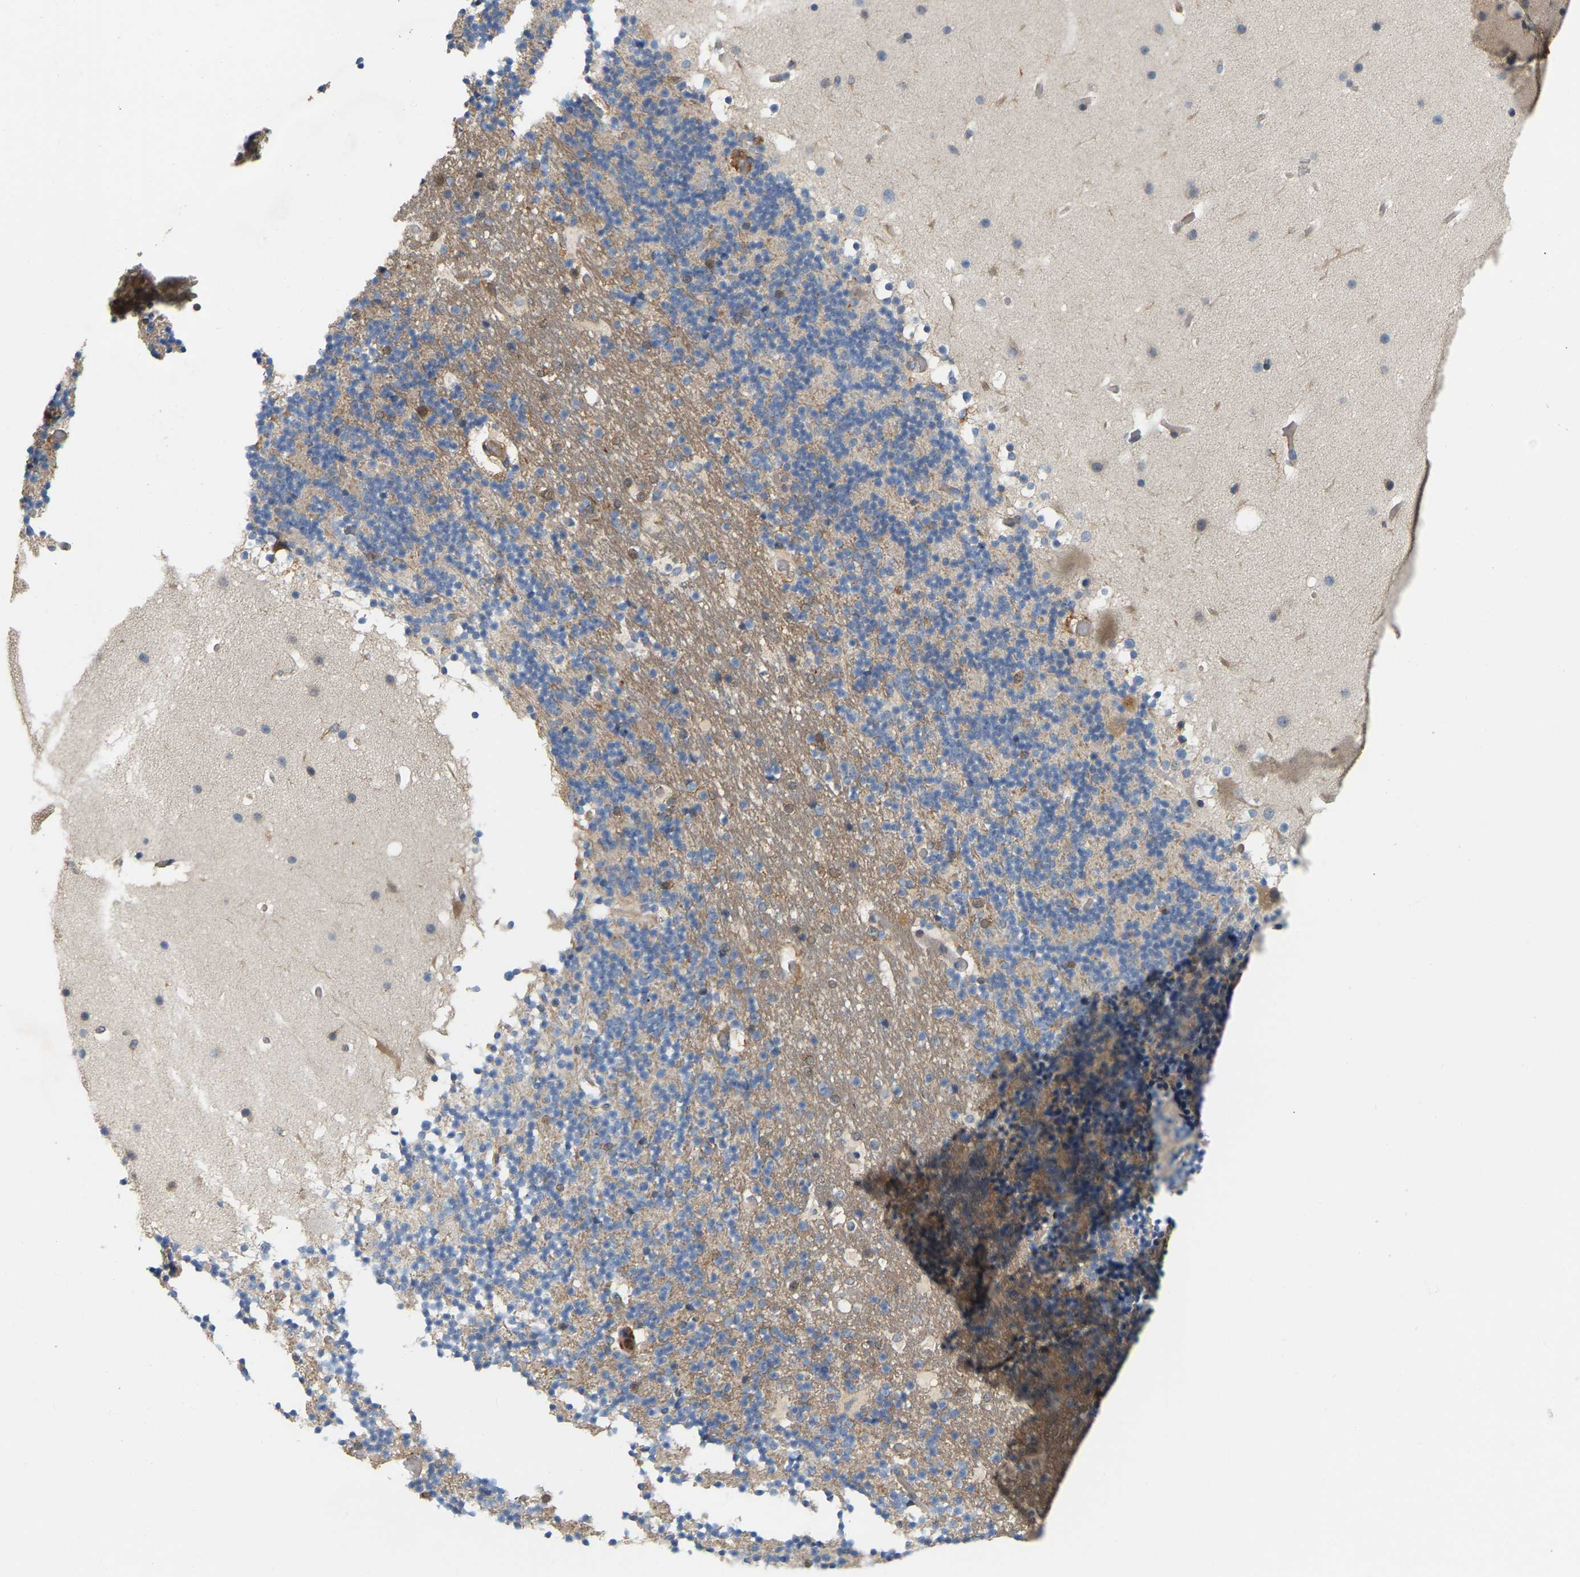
{"staining": {"intensity": "negative", "quantity": "none", "location": "none"}, "tissue": "cerebellum", "cell_type": "Cells in granular layer", "image_type": "normal", "snomed": [{"axis": "morphology", "description": "Normal tissue, NOS"}, {"axis": "topography", "description": "Cerebellum"}], "caption": "High power microscopy photomicrograph of an immunohistochemistry micrograph of unremarkable cerebellum, revealing no significant expression in cells in granular layer.", "gene": "AKAP13", "patient": {"sex": "male", "age": 57}}